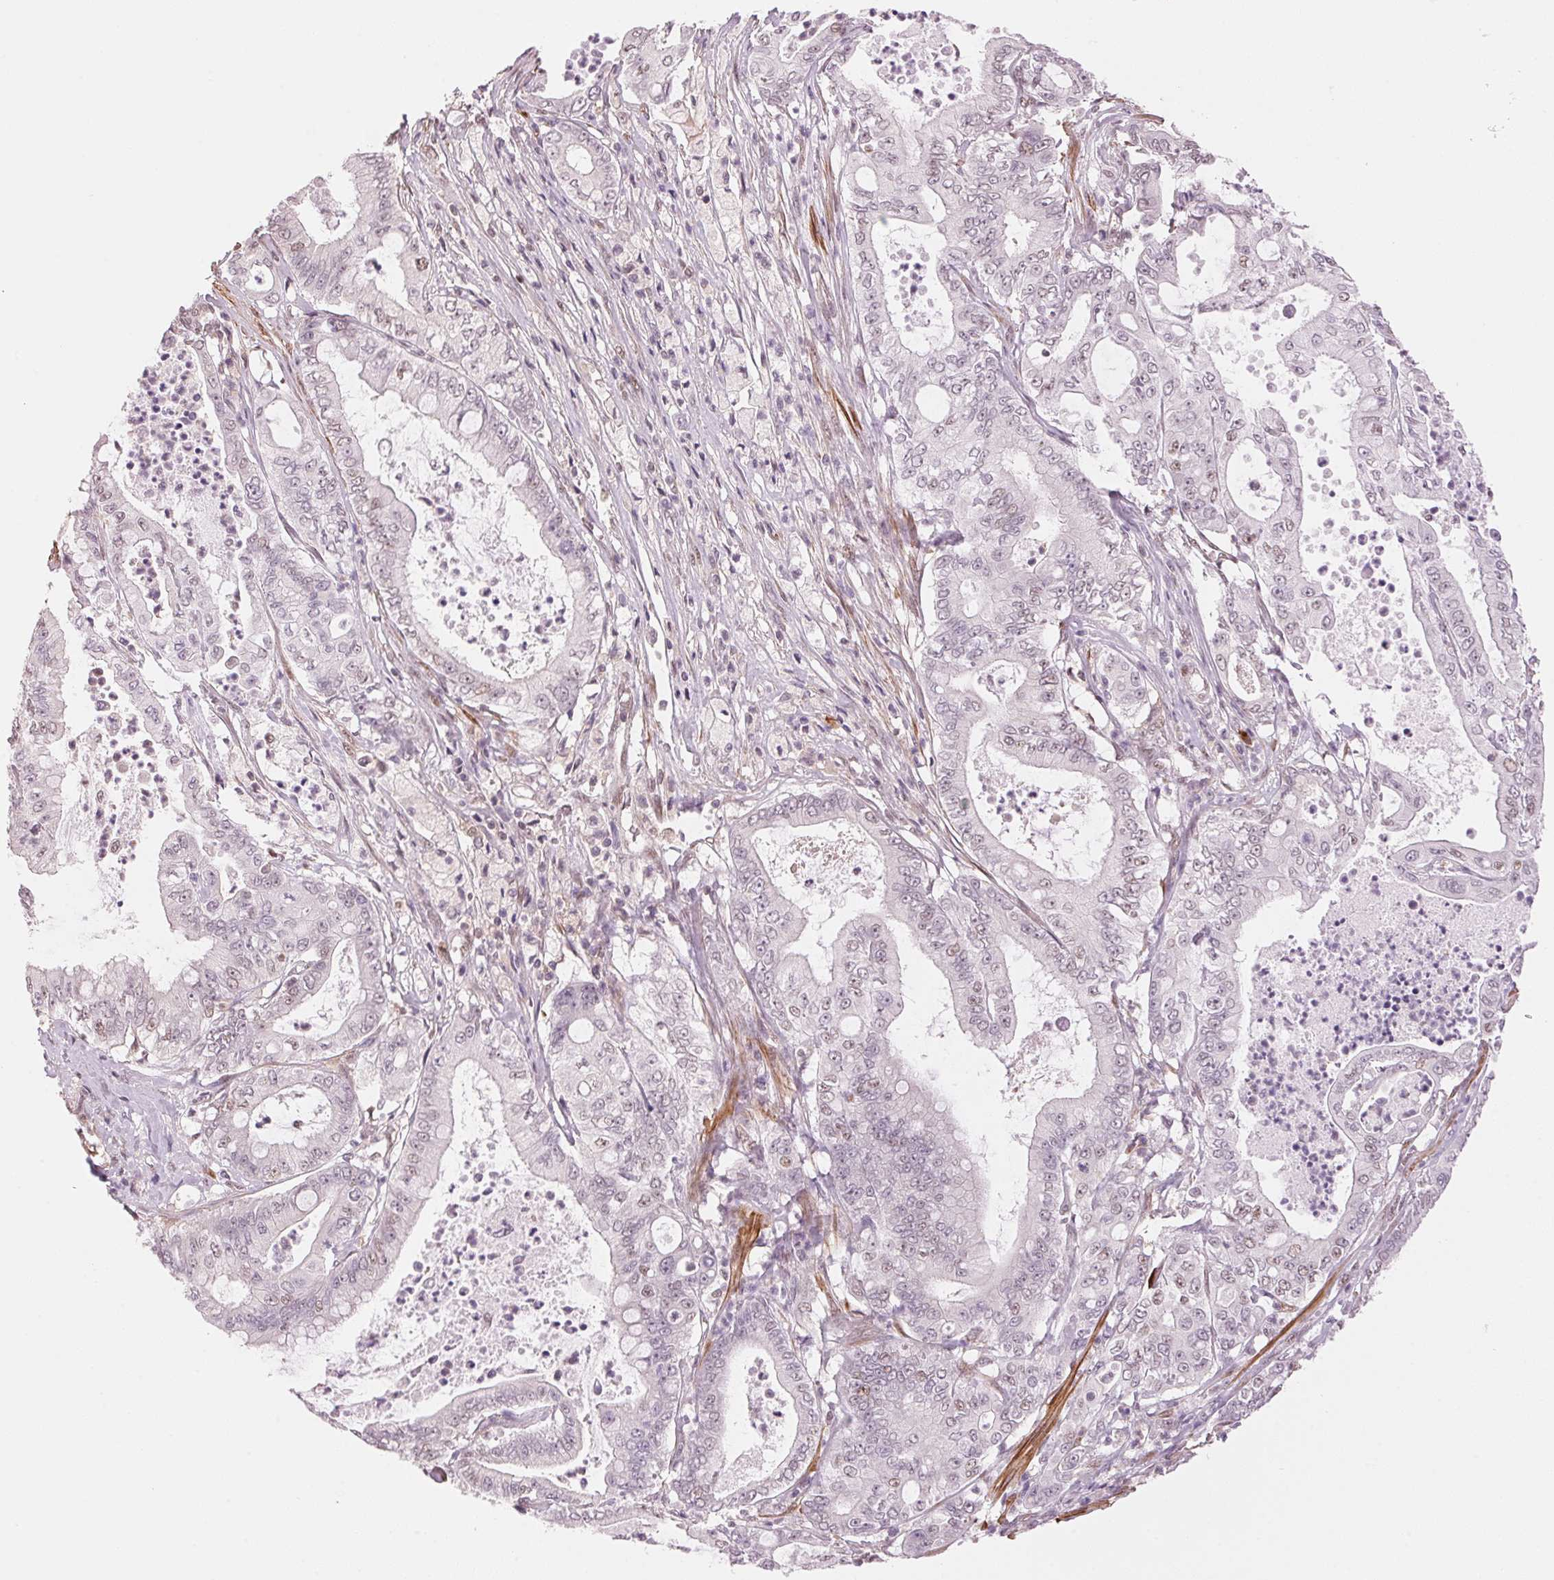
{"staining": {"intensity": "negative", "quantity": "none", "location": "none"}, "tissue": "pancreatic cancer", "cell_type": "Tumor cells", "image_type": "cancer", "snomed": [{"axis": "morphology", "description": "Adenocarcinoma, NOS"}, {"axis": "topography", "description": "Pancreas"}], "caption": "DAB immunohistochemical staining of human pancreatic cancer shows no significant staining in tumor cells.", "gene": "HNRNPDL", "patient": {"sex": "male", "age": 71}}